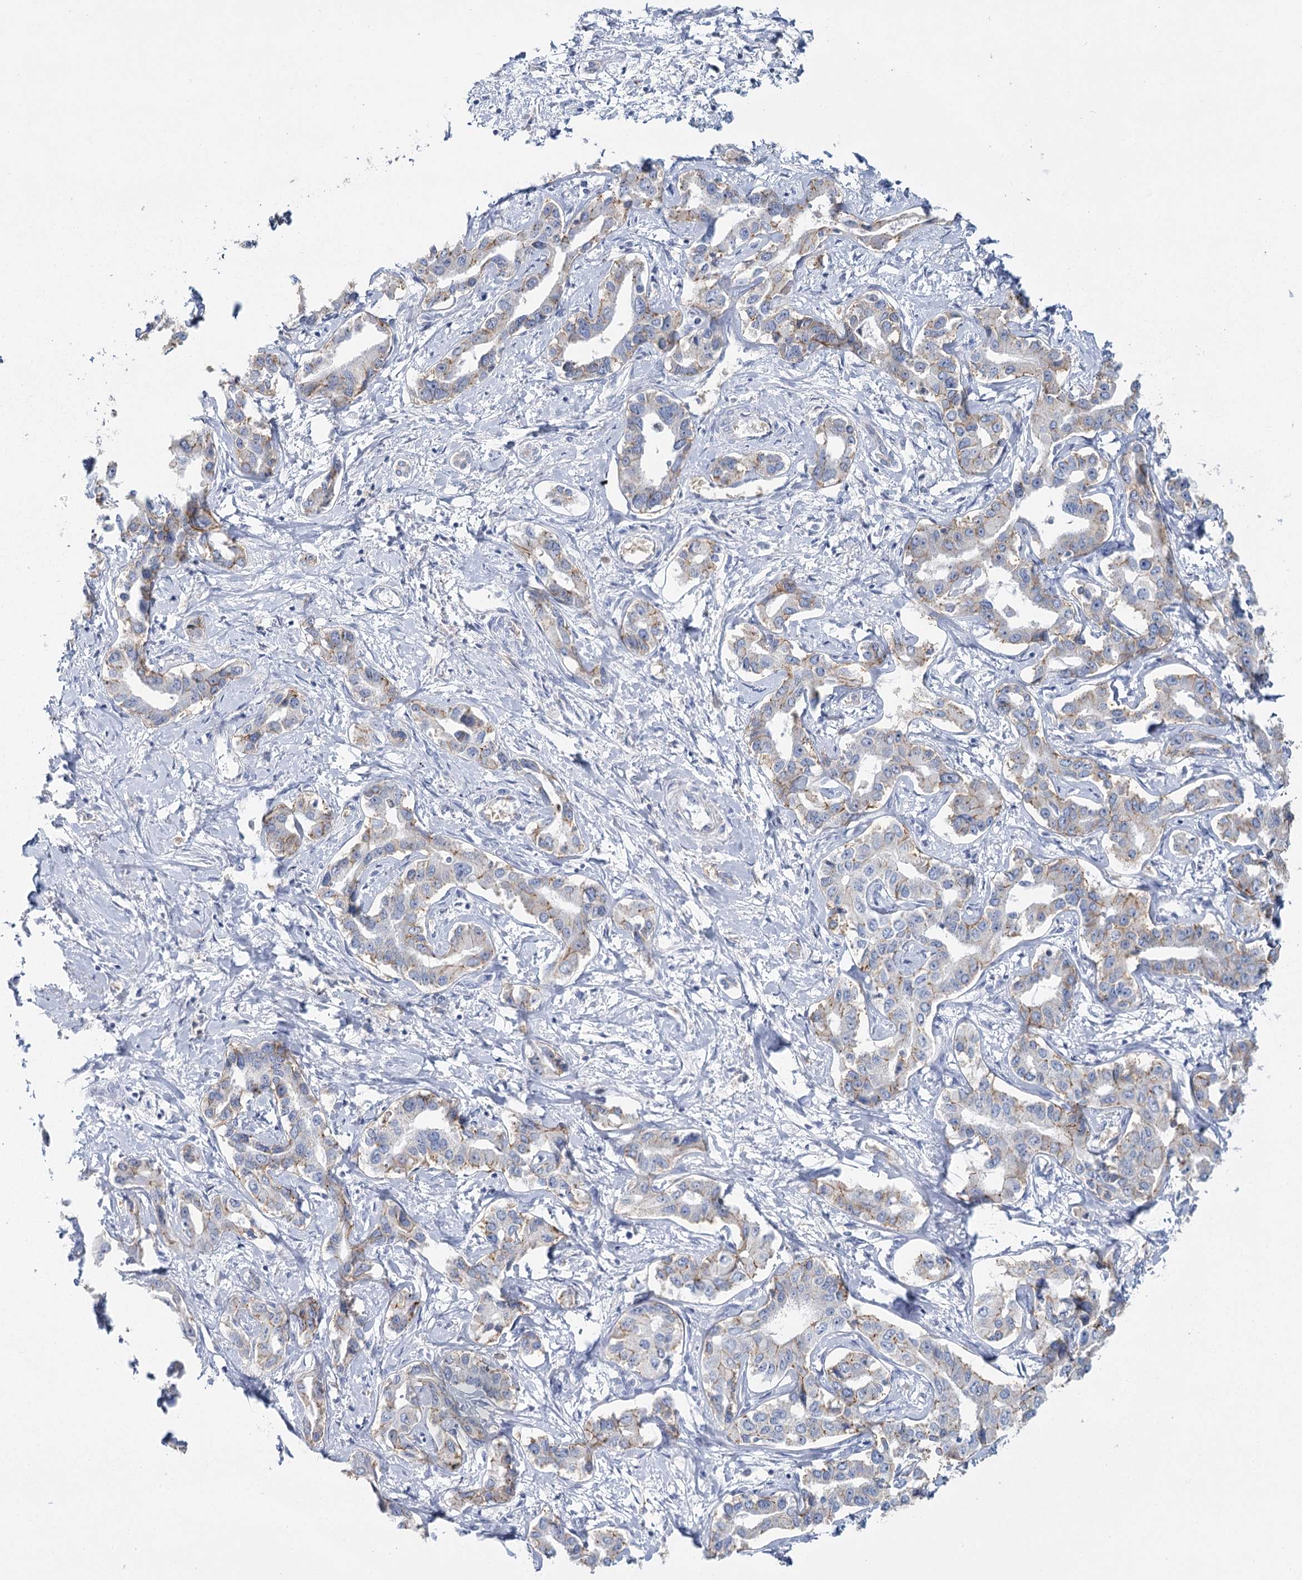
{"staining": {"intensity": "weak", "quantity": "25%-75%", "location": "cytoplasmic/membranous"}, "tissue": "liver cancer", "cell_type": "Tumor cells", "image_type": "cancer", "snomed": [{"axis": "morphology", "description": "Cholangiocarcinoma"}, {"axis": "topography", "description": "Liver"}], "caption": "Liver cancer stained with DAB (3,3'-diaminobenzidine) immunohistochemistry shows low levels of weak cytoplasmic/membranous expression in approximately 25%-75% of tumor cells.", "gene": "IGSF3", "patient": {"sex": "male", "age": 59}}